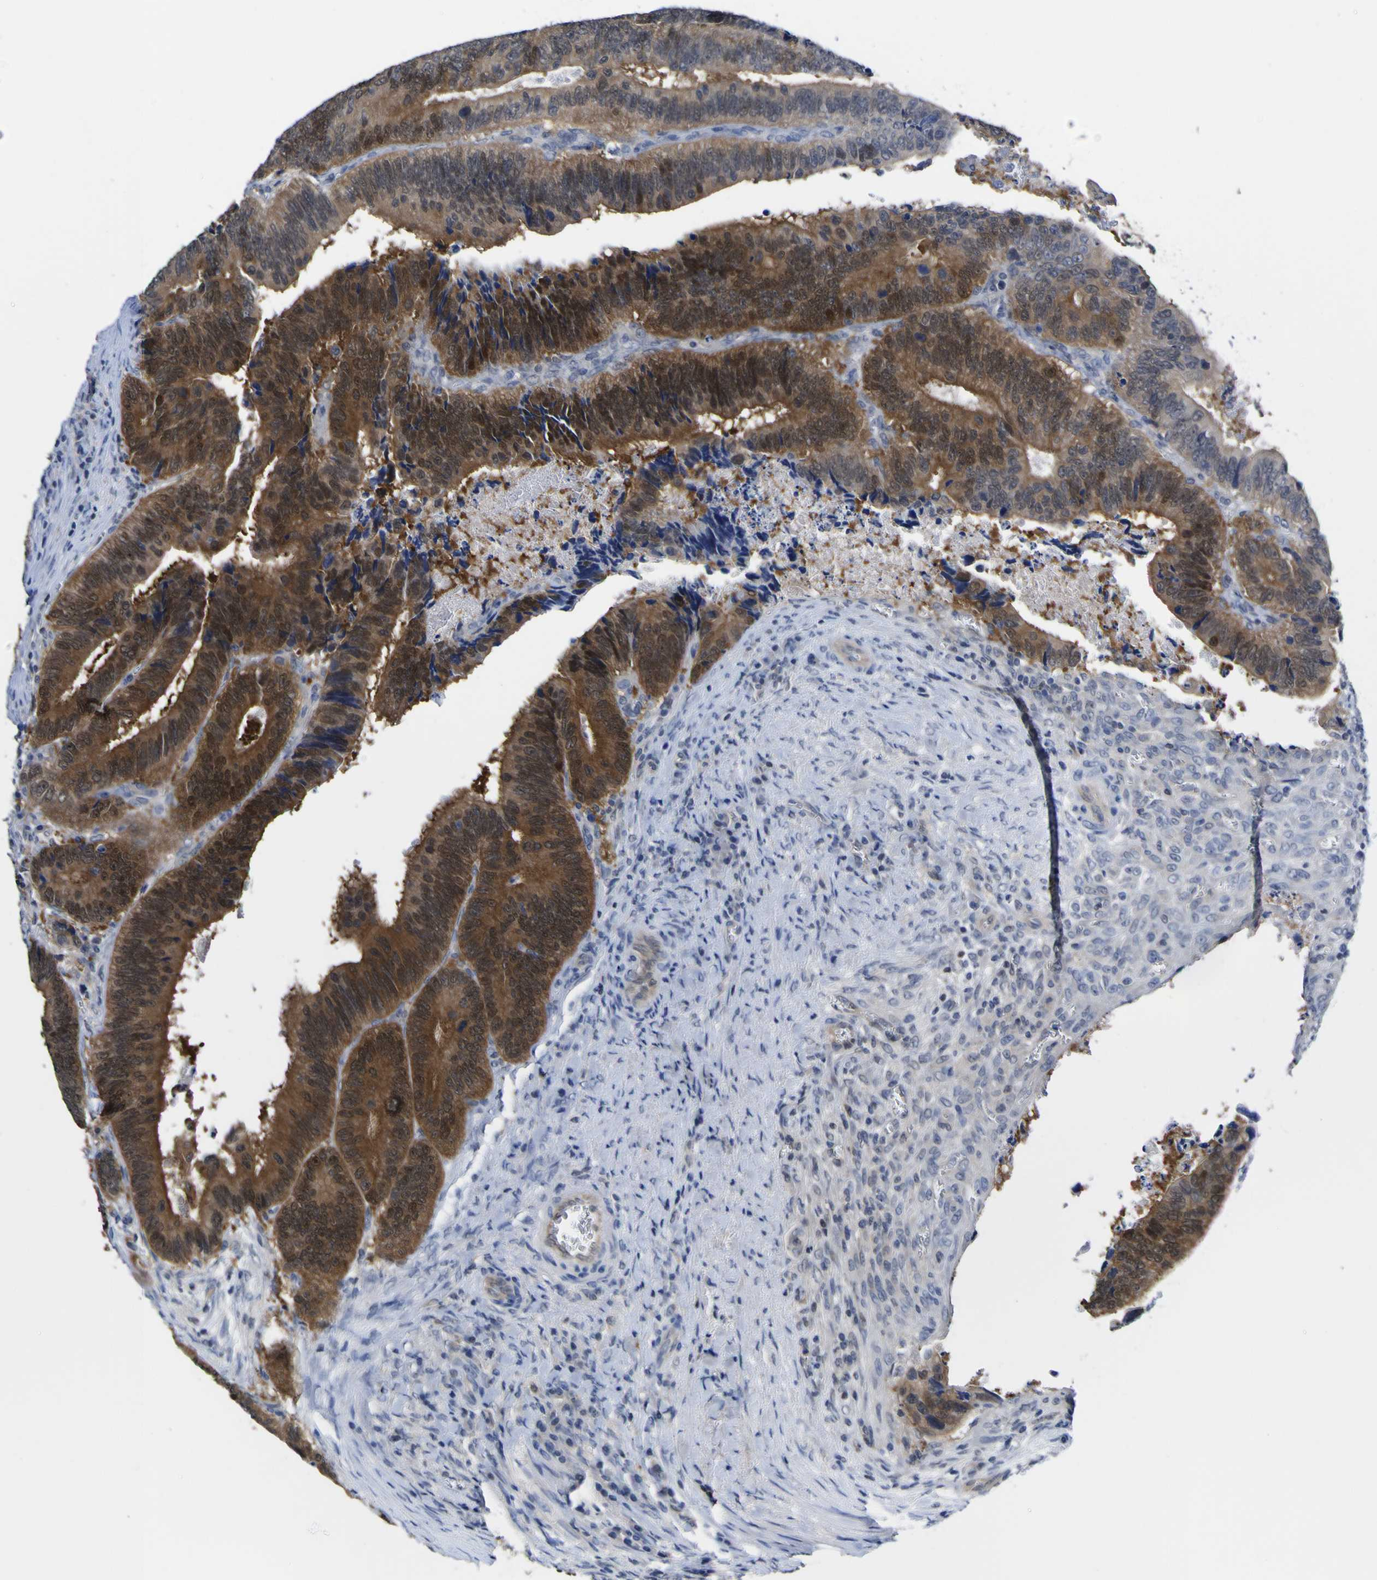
{"staining": {"intensity": "strong", "quantity": ">75%", "location": "cytoplasmic/membranous"}, "tissue": "colorectal cancer", "cell_type": "Tumor cells", "image_type": "cancer", "snomed": [{"axis": "morphology", "description": "Inflammation, NOS"}, {"axis": "morphology", "description": "Adenocarcinoma, NOS"}, {"axis": "topography", "description": "Colon"}], "caption": "Brown immunohistochemical staining in human adenocarcinoma (colorectal) exhibits strong cytoplasmic/membranous positivity in approximately >75% of tumor cells.", "gene": "CASP6", "patient": {"sex": "male", "age": 72}}